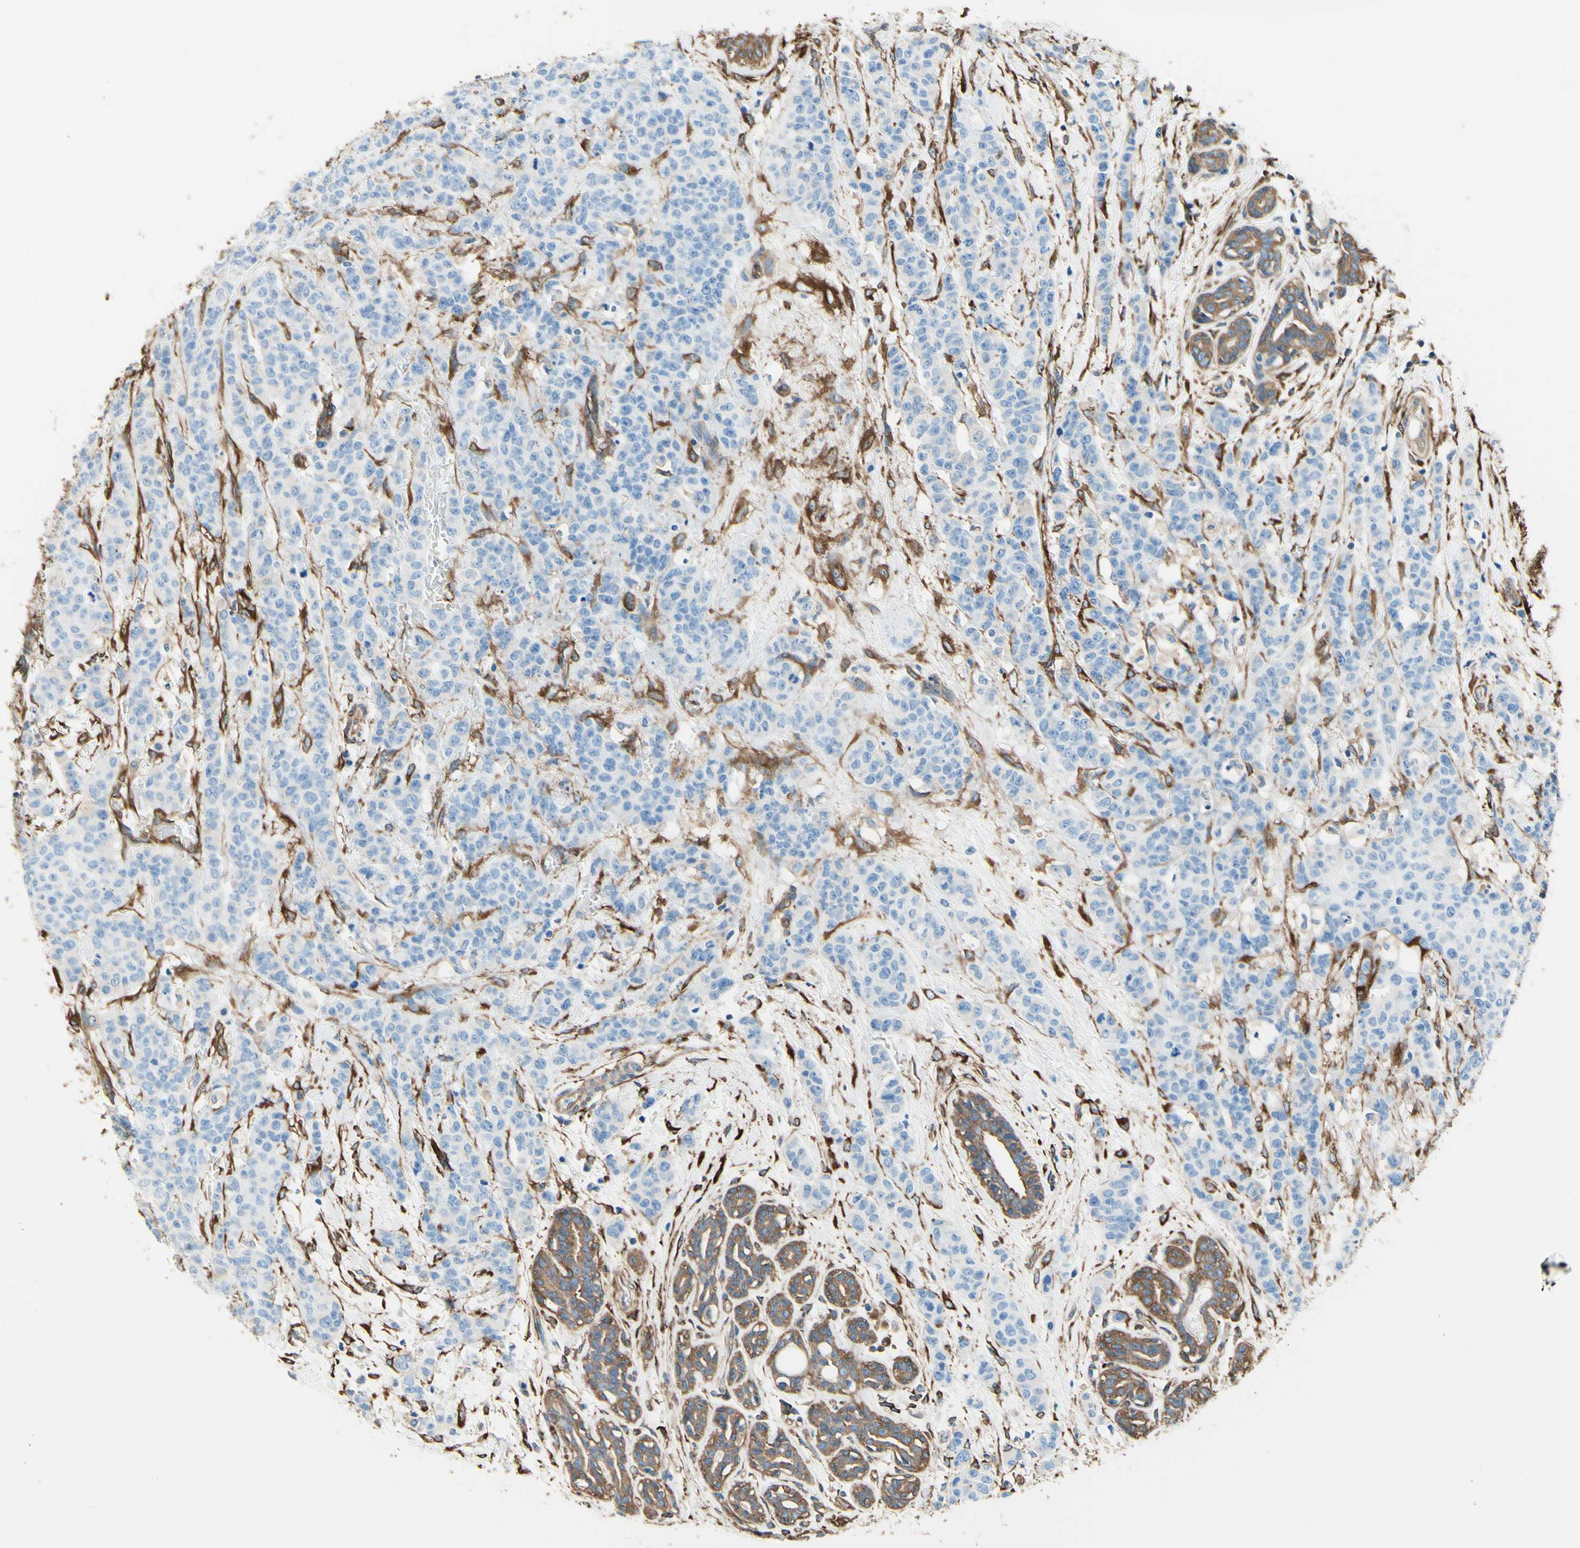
{"staining": {"intensity": "negative", "quantity": "none", "location": "none"}, "tissue": "breast cancer", "cell_type": "Tumor cells", "image_type": "cancer", "snomed": [{"axis": "morphology", "description": "Normal tissue, NOS"}, {"axis": "morphology", "description": "Duct carcinoma"}, {"axis": "topography", "description": "Breast"}], "caption": "This is an immunohistochemistry micrograph of breast cancer (invasive ductal carcinoma). There is no staining in tumor cells.", "gene": "DPYSL3", "patient": {"sex": "female", "age": 40}}